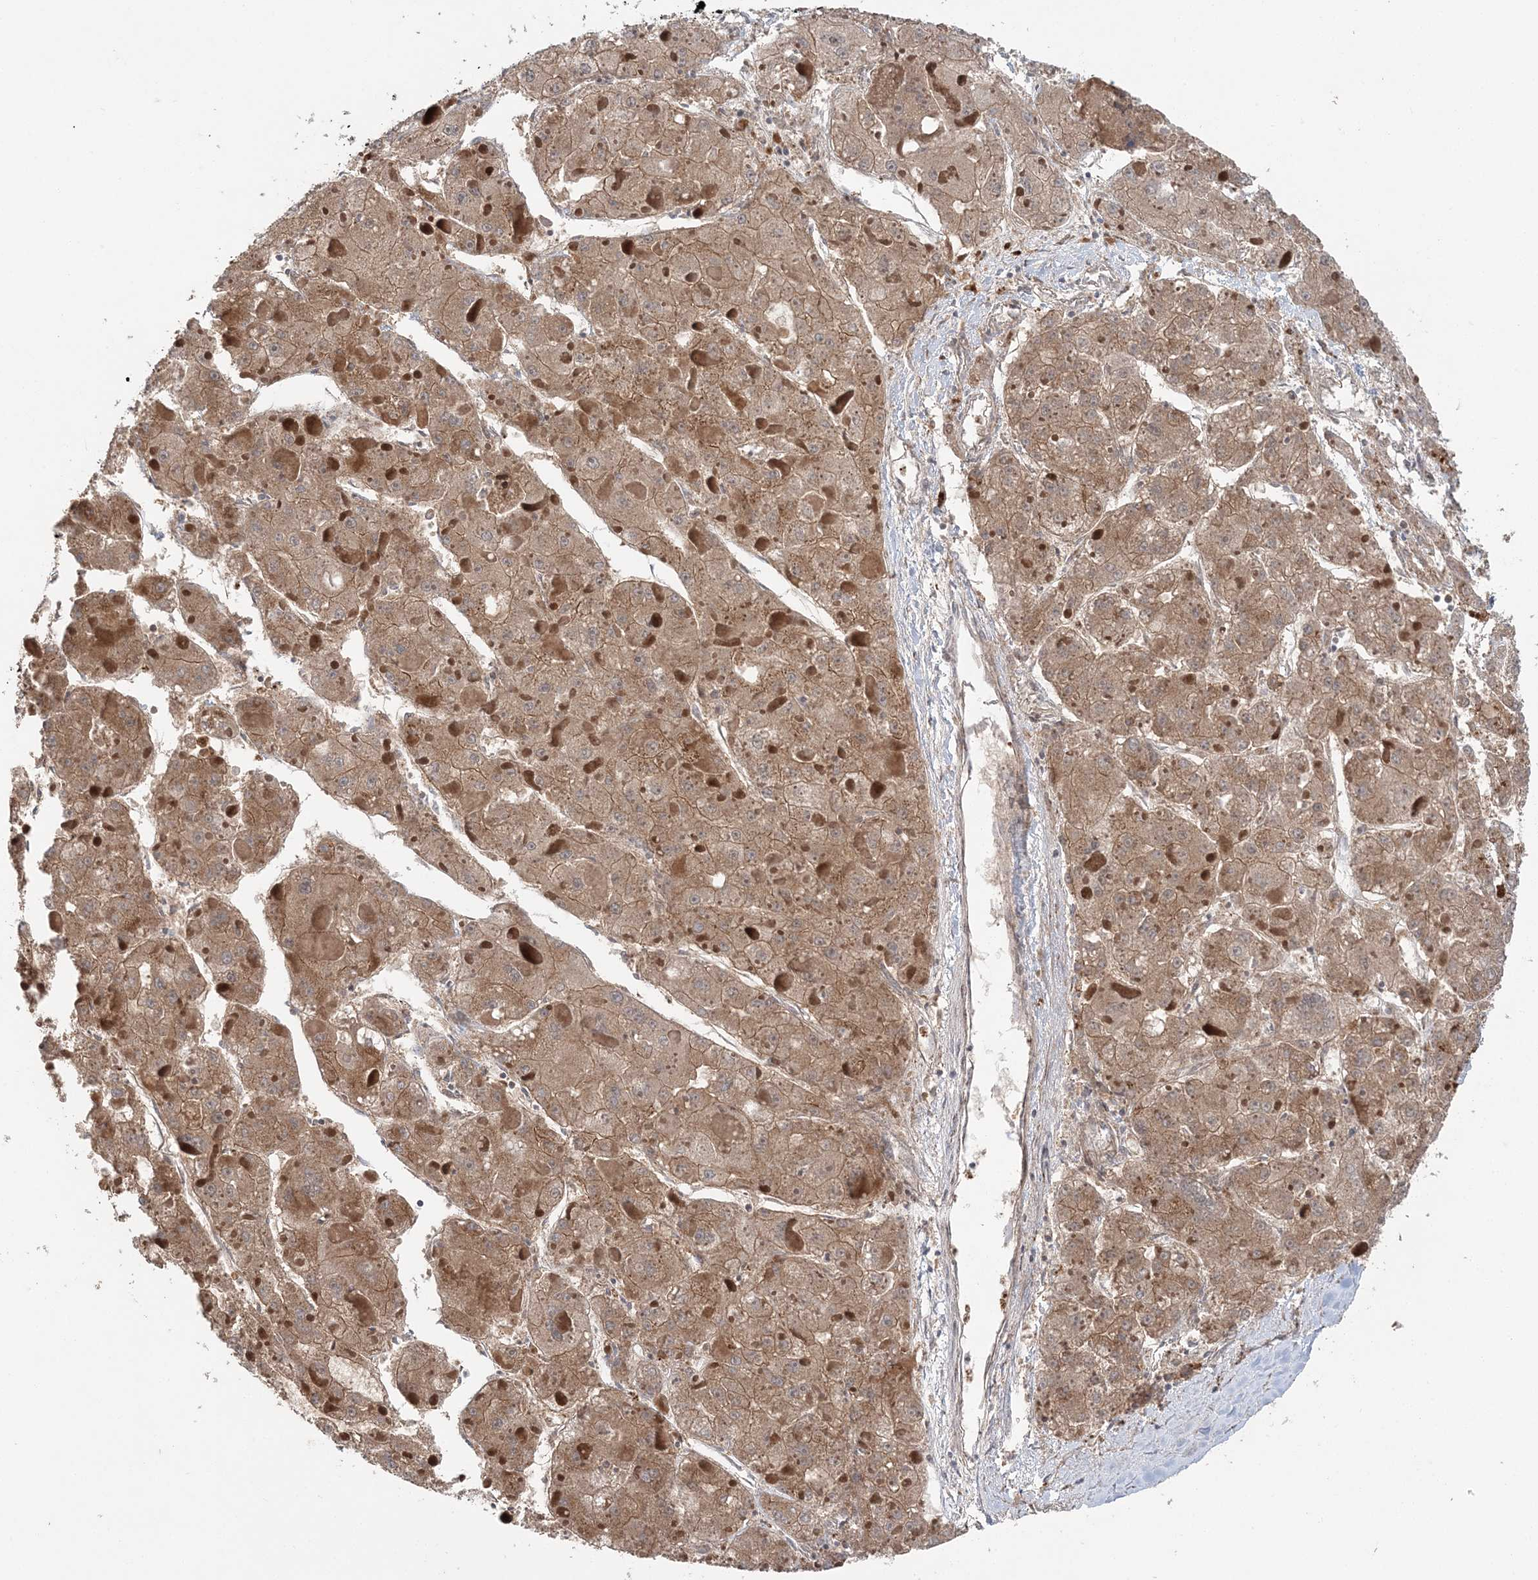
{"staining": {"intensity": "moderate", "quantity": ">75%", "location": "cytoplasmic/membranous"}, "tissue": "liver cancer", "cell_type": "Tumor cells", "image_type": "cancer", "snomed": [{"axis": "morphology", "description": "Carcinoma, Hepatocellular, NOS"}, {"axis": "topography", "description": "Liver"}], "caption": "DAB (3,3'-diaminobenzidine) immunohistochemical staining of human liver hepatocellular carcinoma displays moderate cytoplasmic/membranous protein staining in about >75% of tumor cells.", "gene": "ABCC3", "patient": {"sex": "female", "age": 73}}